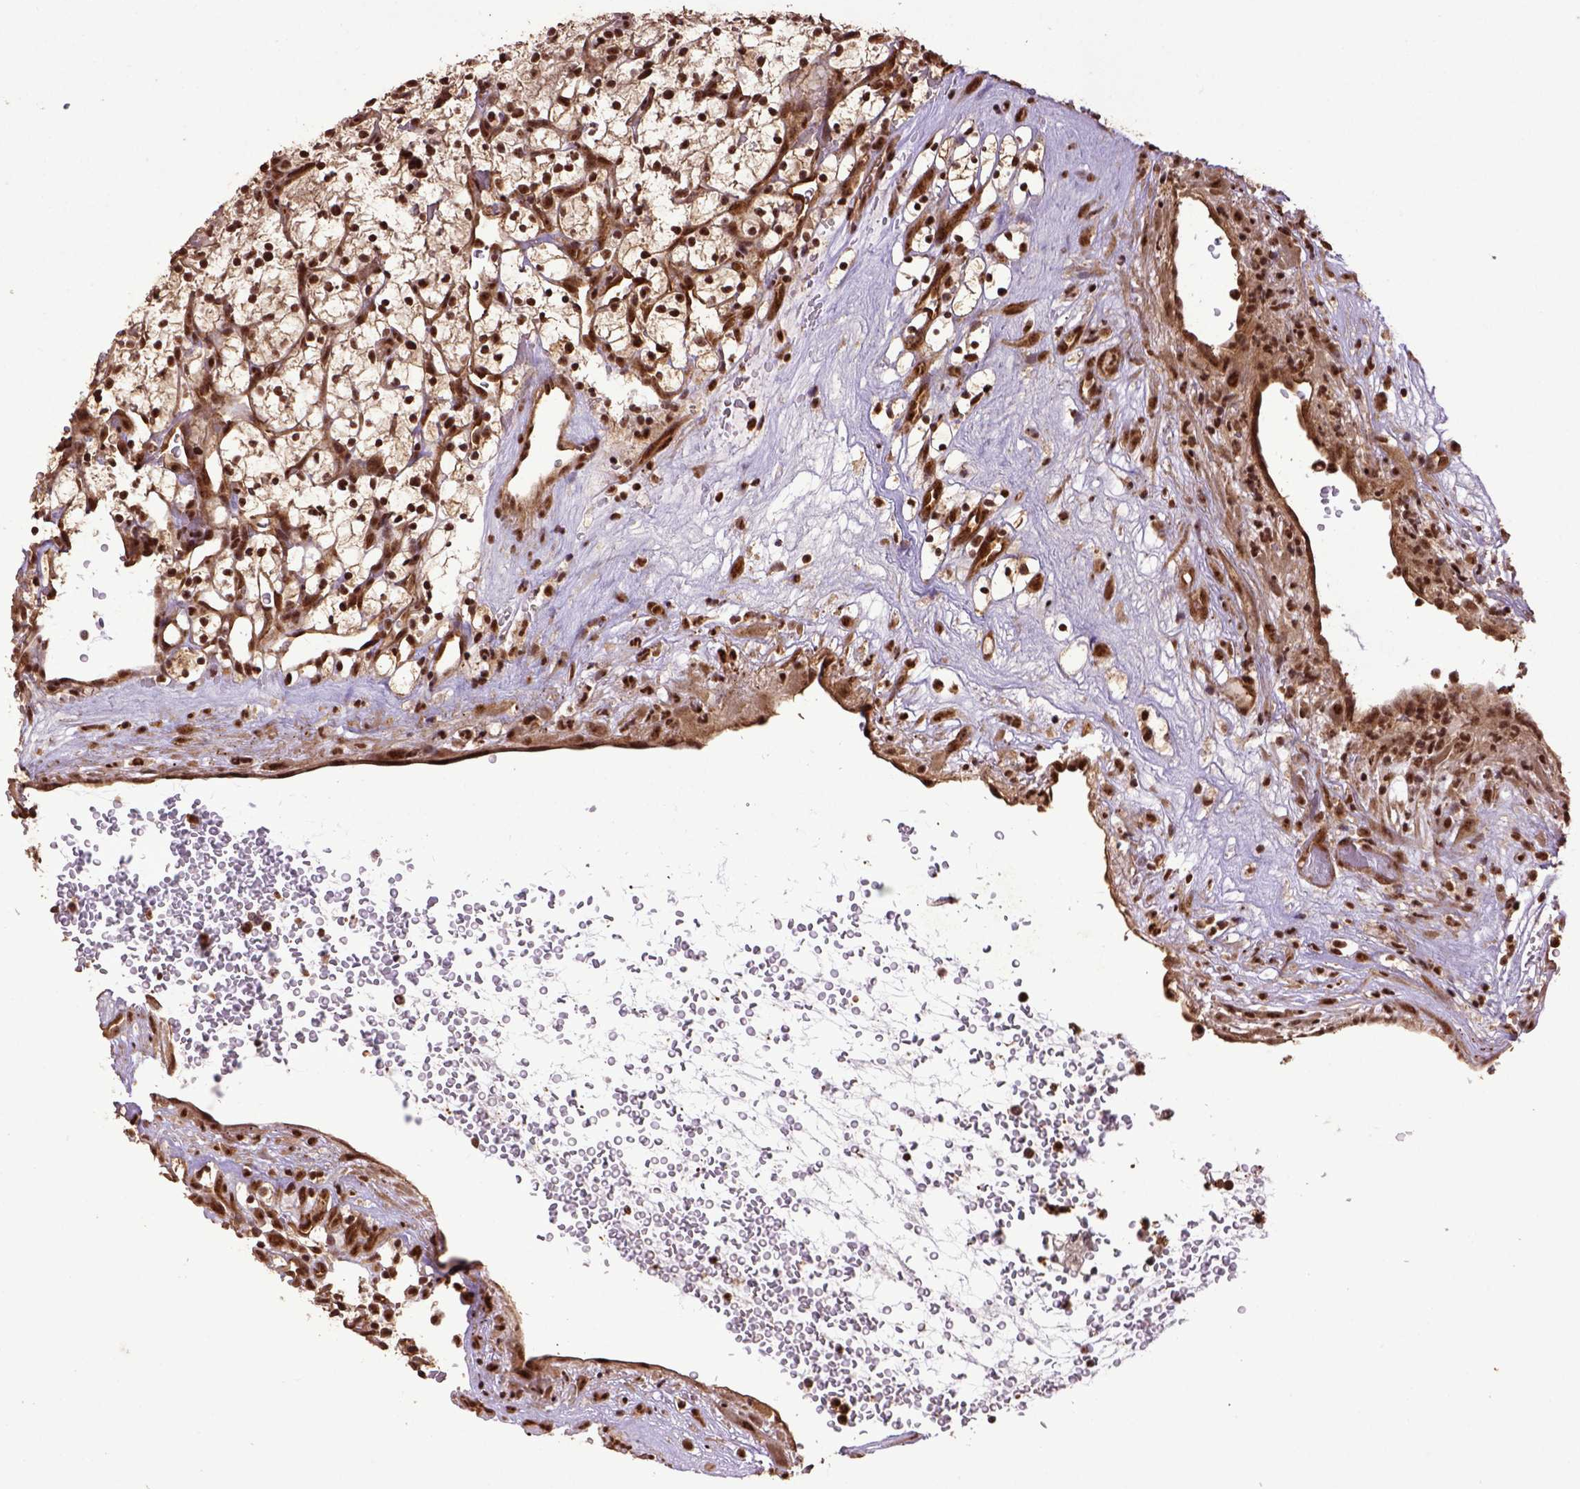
{"staining": {"intensity": "strong", "quantity": ">75%", "location": "nuclear"}, "tissue": "renal cancer", "cell_type": "Tumor cells", "image_type": "cancer", "snomed": [{"axis": "morphology", "description": "Adenocarcinoma, NOS"}, {"axis": "topography", "description": "Kidney"}], "caption": "Protein expression analysis of renal cancer (adenocarcinoma) shows strong nuclear expression in about >75% of tumor cells.", "gene": "PPIG", "patient": {"sex": "female", "age": 64}}